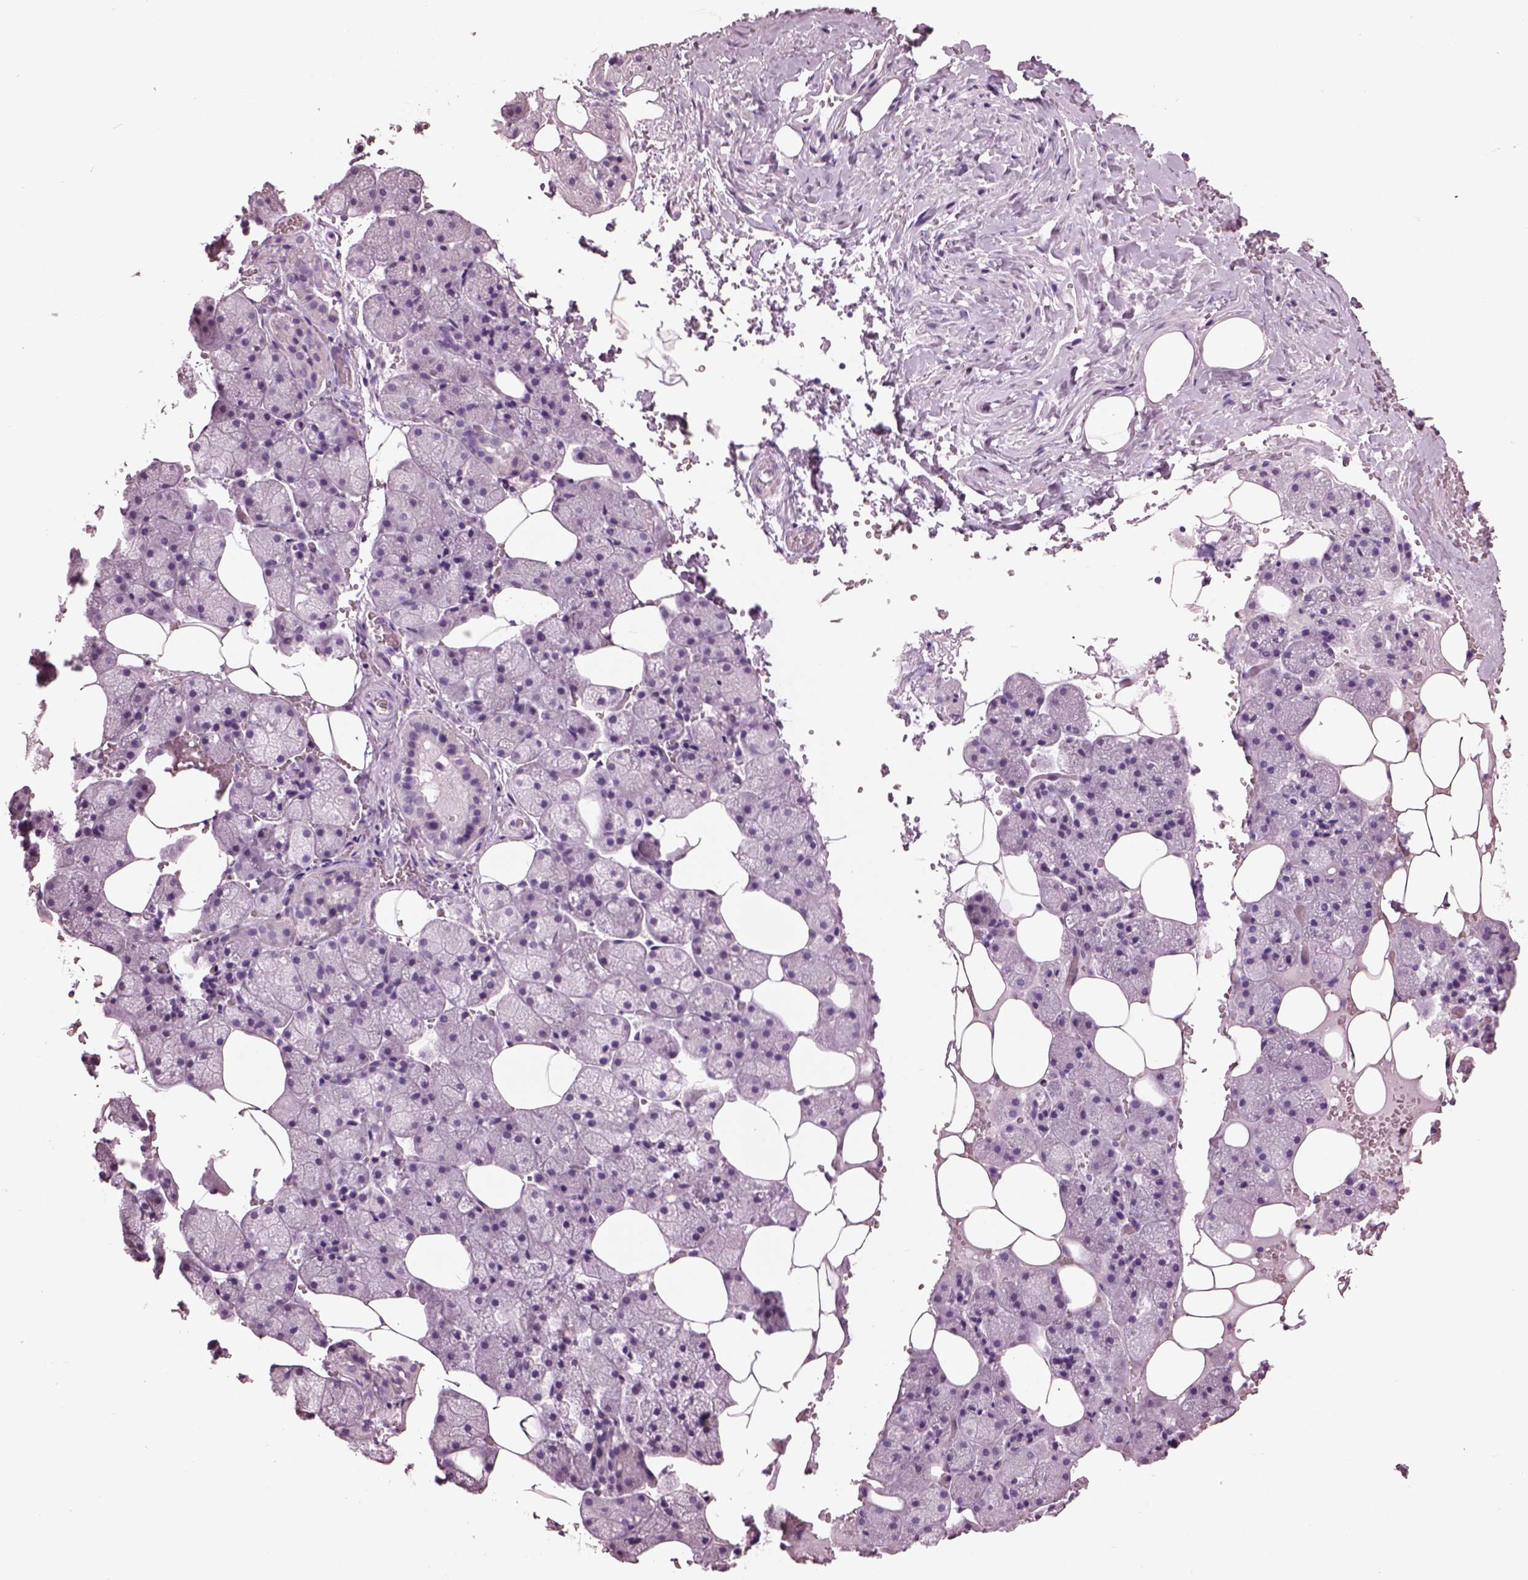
{"staining": {"intensity": "negative", "quantity": "none", "location": "none"}, "tissue": "salivary gland", "cell_type": "Glandular cells", "image_type": "normal", "snomed": [{"axis": "morphology", "description": "Normal tissue, NOS"}, {"axis": "topography", "description": "Salivary gland"}], "caption": "Salivary gland stained for a protein using IHC demonstrates no staining glandular cells.", "gene": "PACRG", "patient": {"sex": "male", "age": 38}}